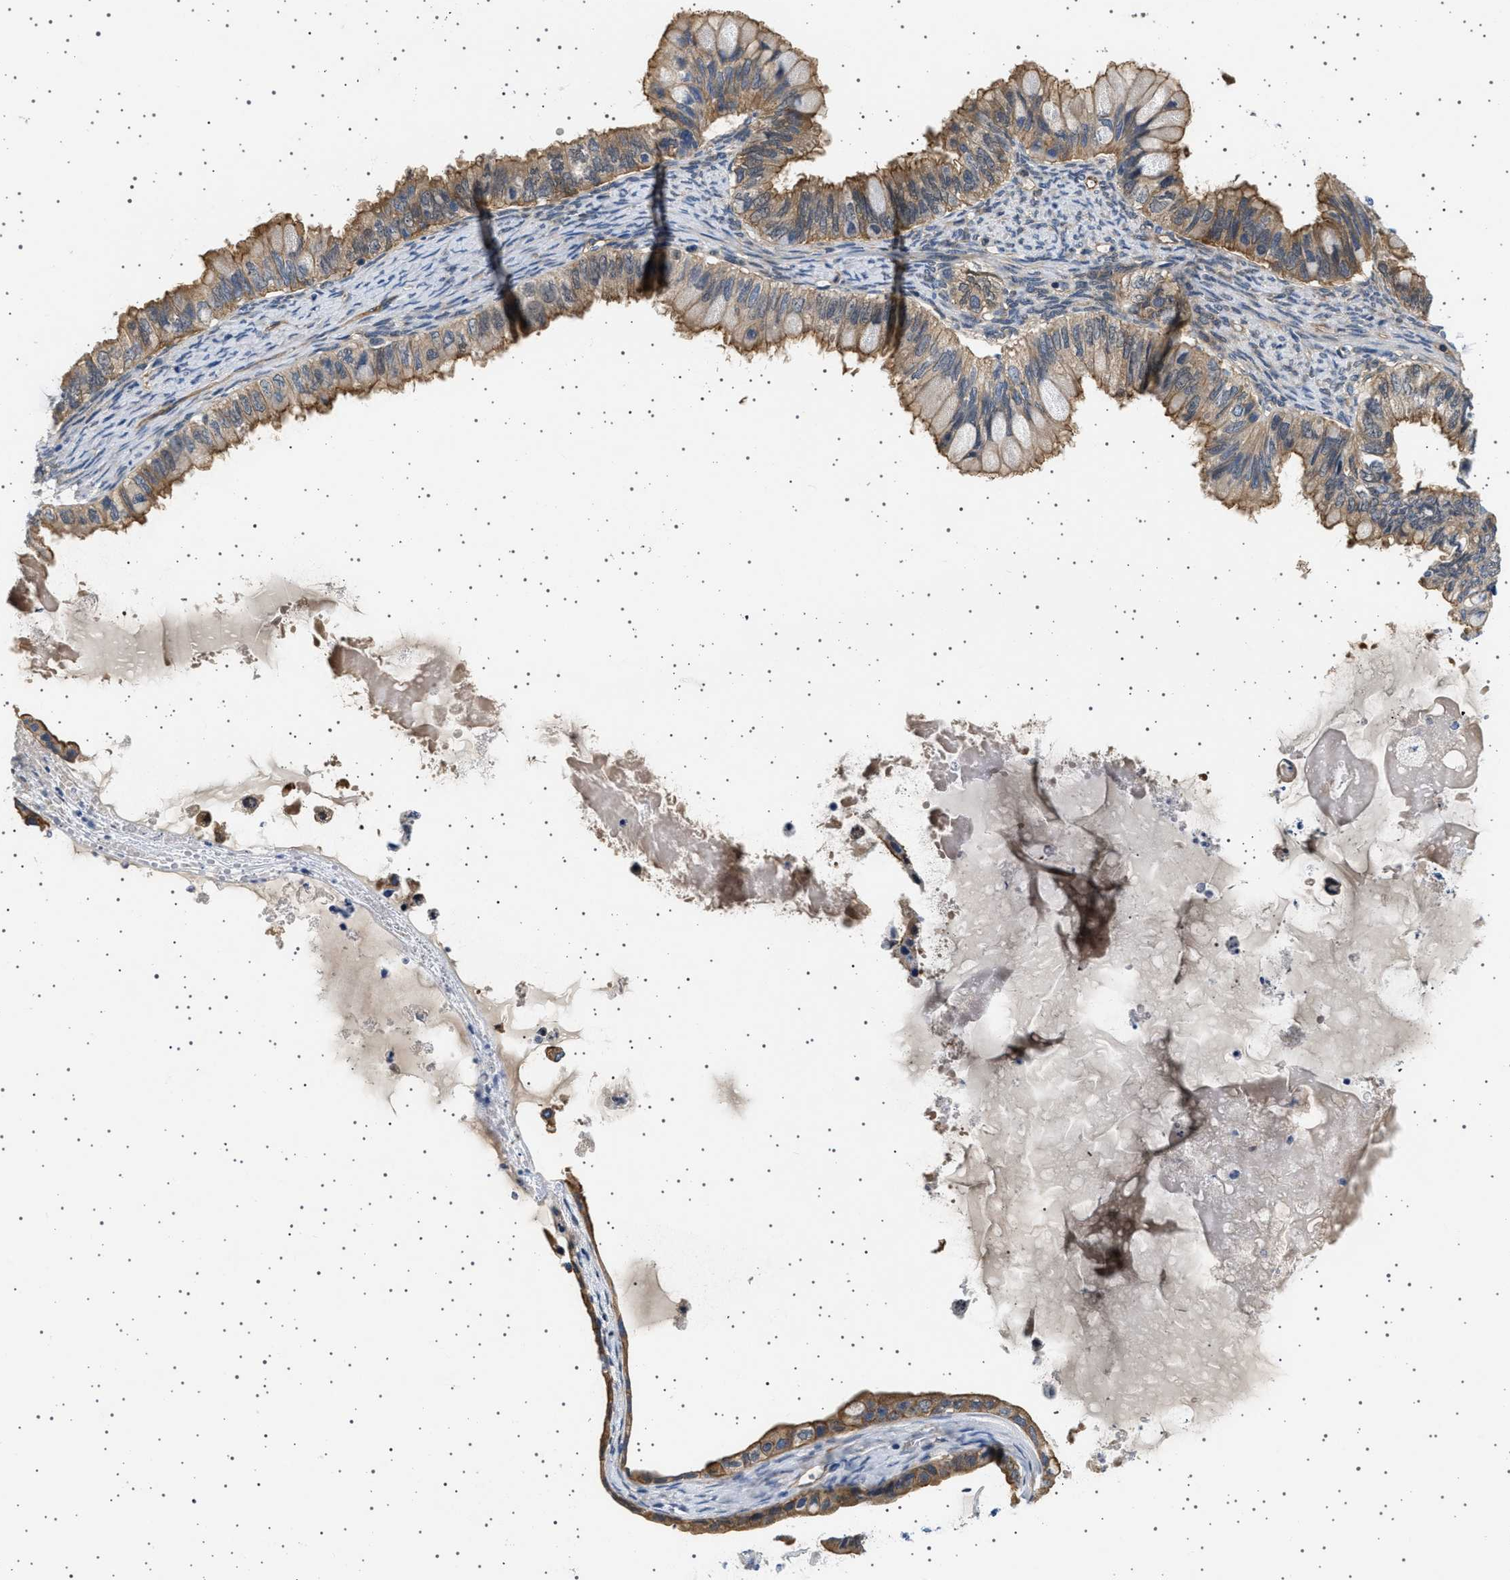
{"staining": {"intensity": "moderate", "quantity": ">75%", "location": "cytoplasmic/membranous"}, "tissue": "ovarian cancer", "cell_type": "Tumor cells", "image_type": "cancer", "snomed": [{"axis": "morphology", "description": "Cystadenocarcinoma, mucinous, NOS"}, {"axis": "topography", "description": "Ovary"}], "caption": "Immunohistochemistry (DAB) staining of human mucinous cystadenocarcinoma (ovarian) exhibits moderate cytoplasmic/membranous protein expression in about >75% of tumor cells.", "gene": "PLPP6", "patient": {"sex": "female", "age": 80}}